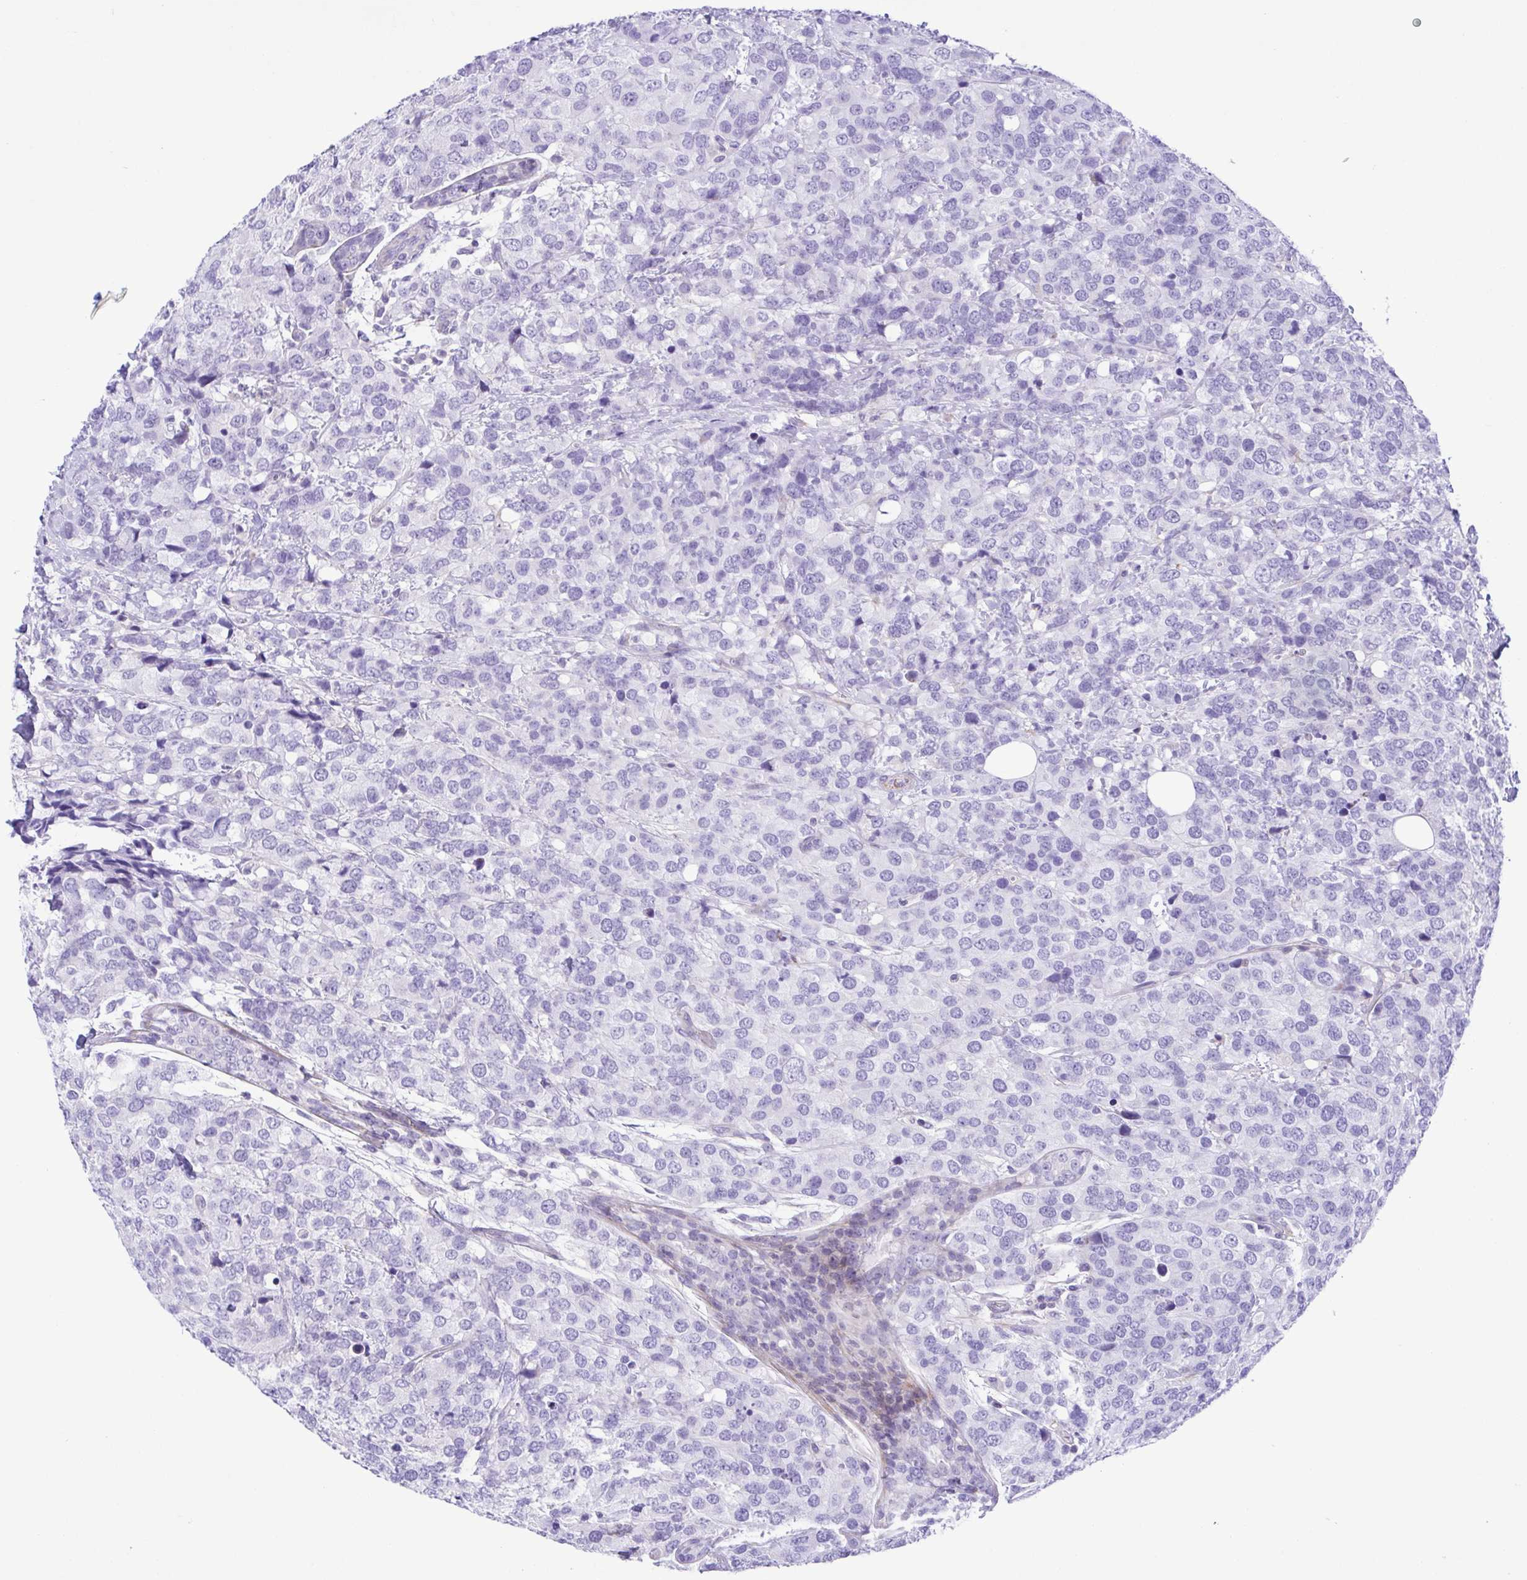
{"staining": {"intensity": "negative", "quantity": "none", "location": "none"}, "tissue": "breast cancer", "cell_type": "Tumor cells", "image_type": "cancer", "snomed": [{"axis": "morphology", "description": "Lobular carcinoma"}, {"axis": "topography", "description": "Breast"}], "caption": "Immunohistochemistry (IHC) image of breast lobular carcinoma stained for a protein (brown), which shows no staining in tumor cells.", "gene": "GPR182", "patient": {"sex": "female", "age": 59}}